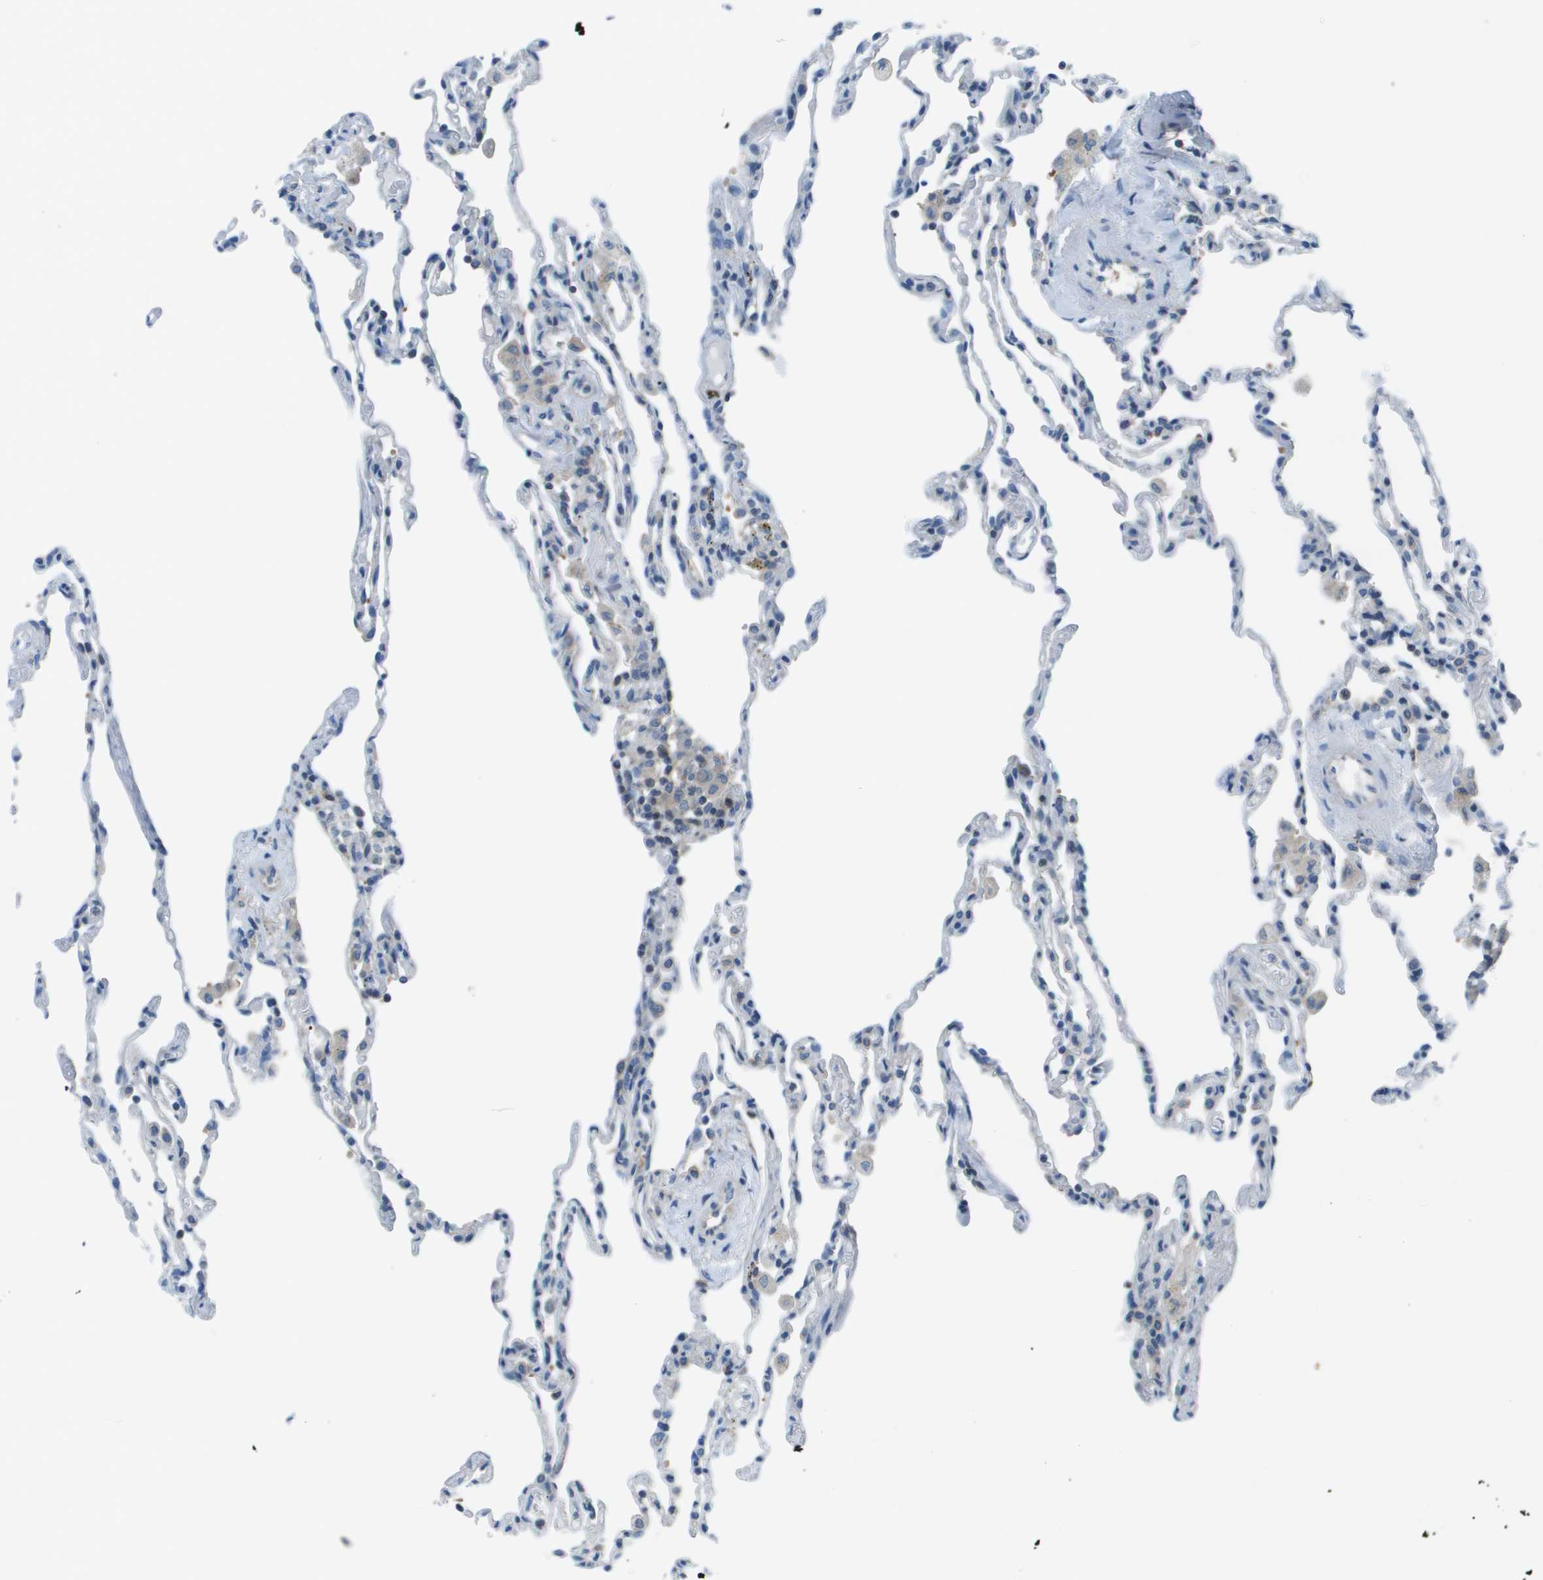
{"staining": {"intensity": "negative", "quantity": "none", "location": "none"}, "tissue": "lung", "cell_type": "Alveolar cells", "image_type": "normal", "snomed": [{"axis": "morphology", "description": "Normal tissue, NOS"}, {"axis": "topography", "description": "Lung"}], "caption": "Alveolar cells are negative for brown protein staining in benign lung.", "gene": "STIP1", "patient": {"sex": "male", "age": 59}}